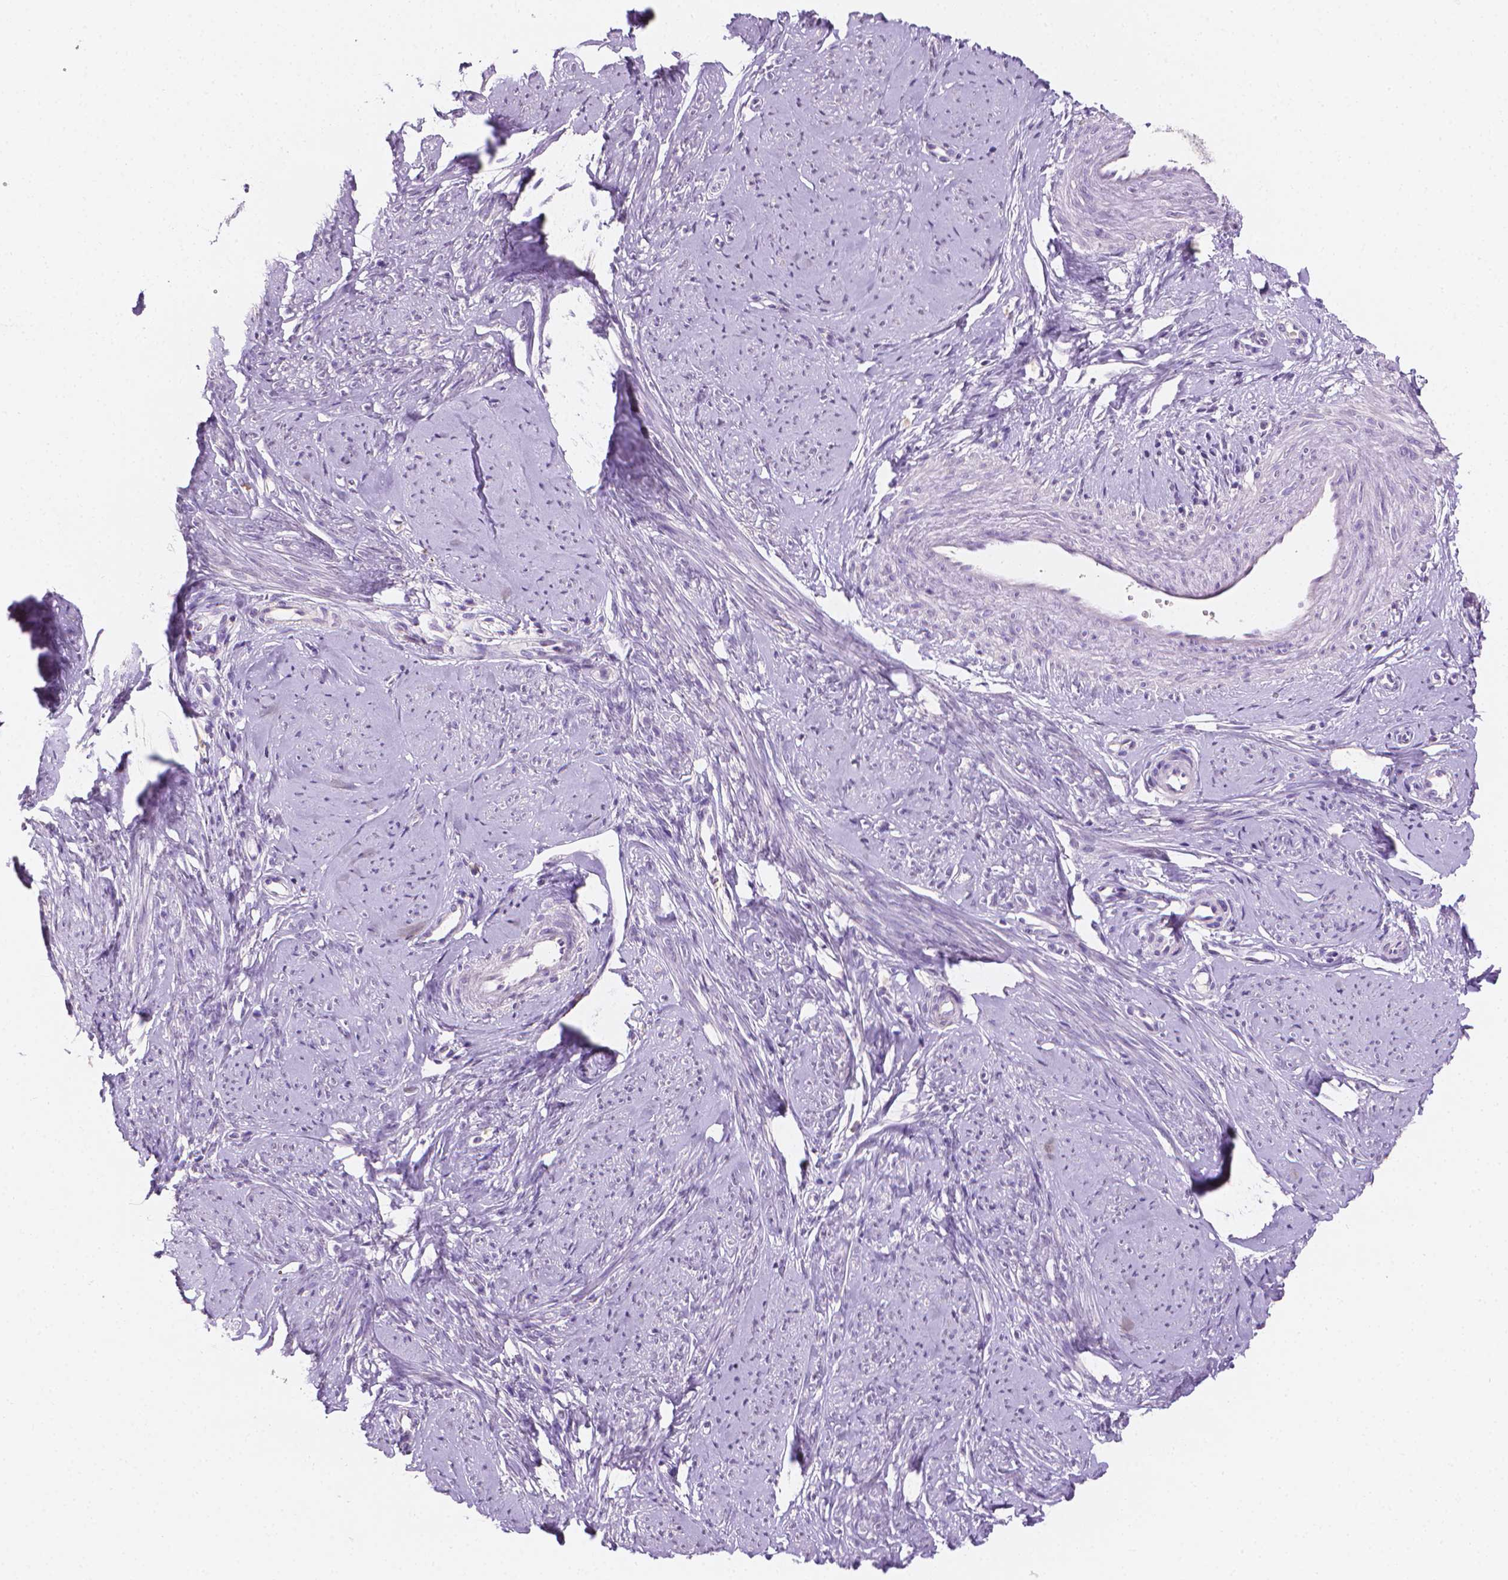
{"staining": {"intensity": "negative", "quantity": "none", "location": "none"}, "tissue": "smooth muscle", "cell_type": "Smooth muscle cells", "image_type": "normal", "snomed": [{"axis": "morphology", "description": "Normal tissue, NOS"}, {"axis": "topography", "description": "Smooth muscle"}], "caption": "Micrograph shows no protein staining in smooth muscle cells of unremarkable smooth muscle. (Brightfield microscopy of DAB immunohistochemistry at high magnification).", "gene": "FASN", "patient": {"sex": "female", "age": 48}}